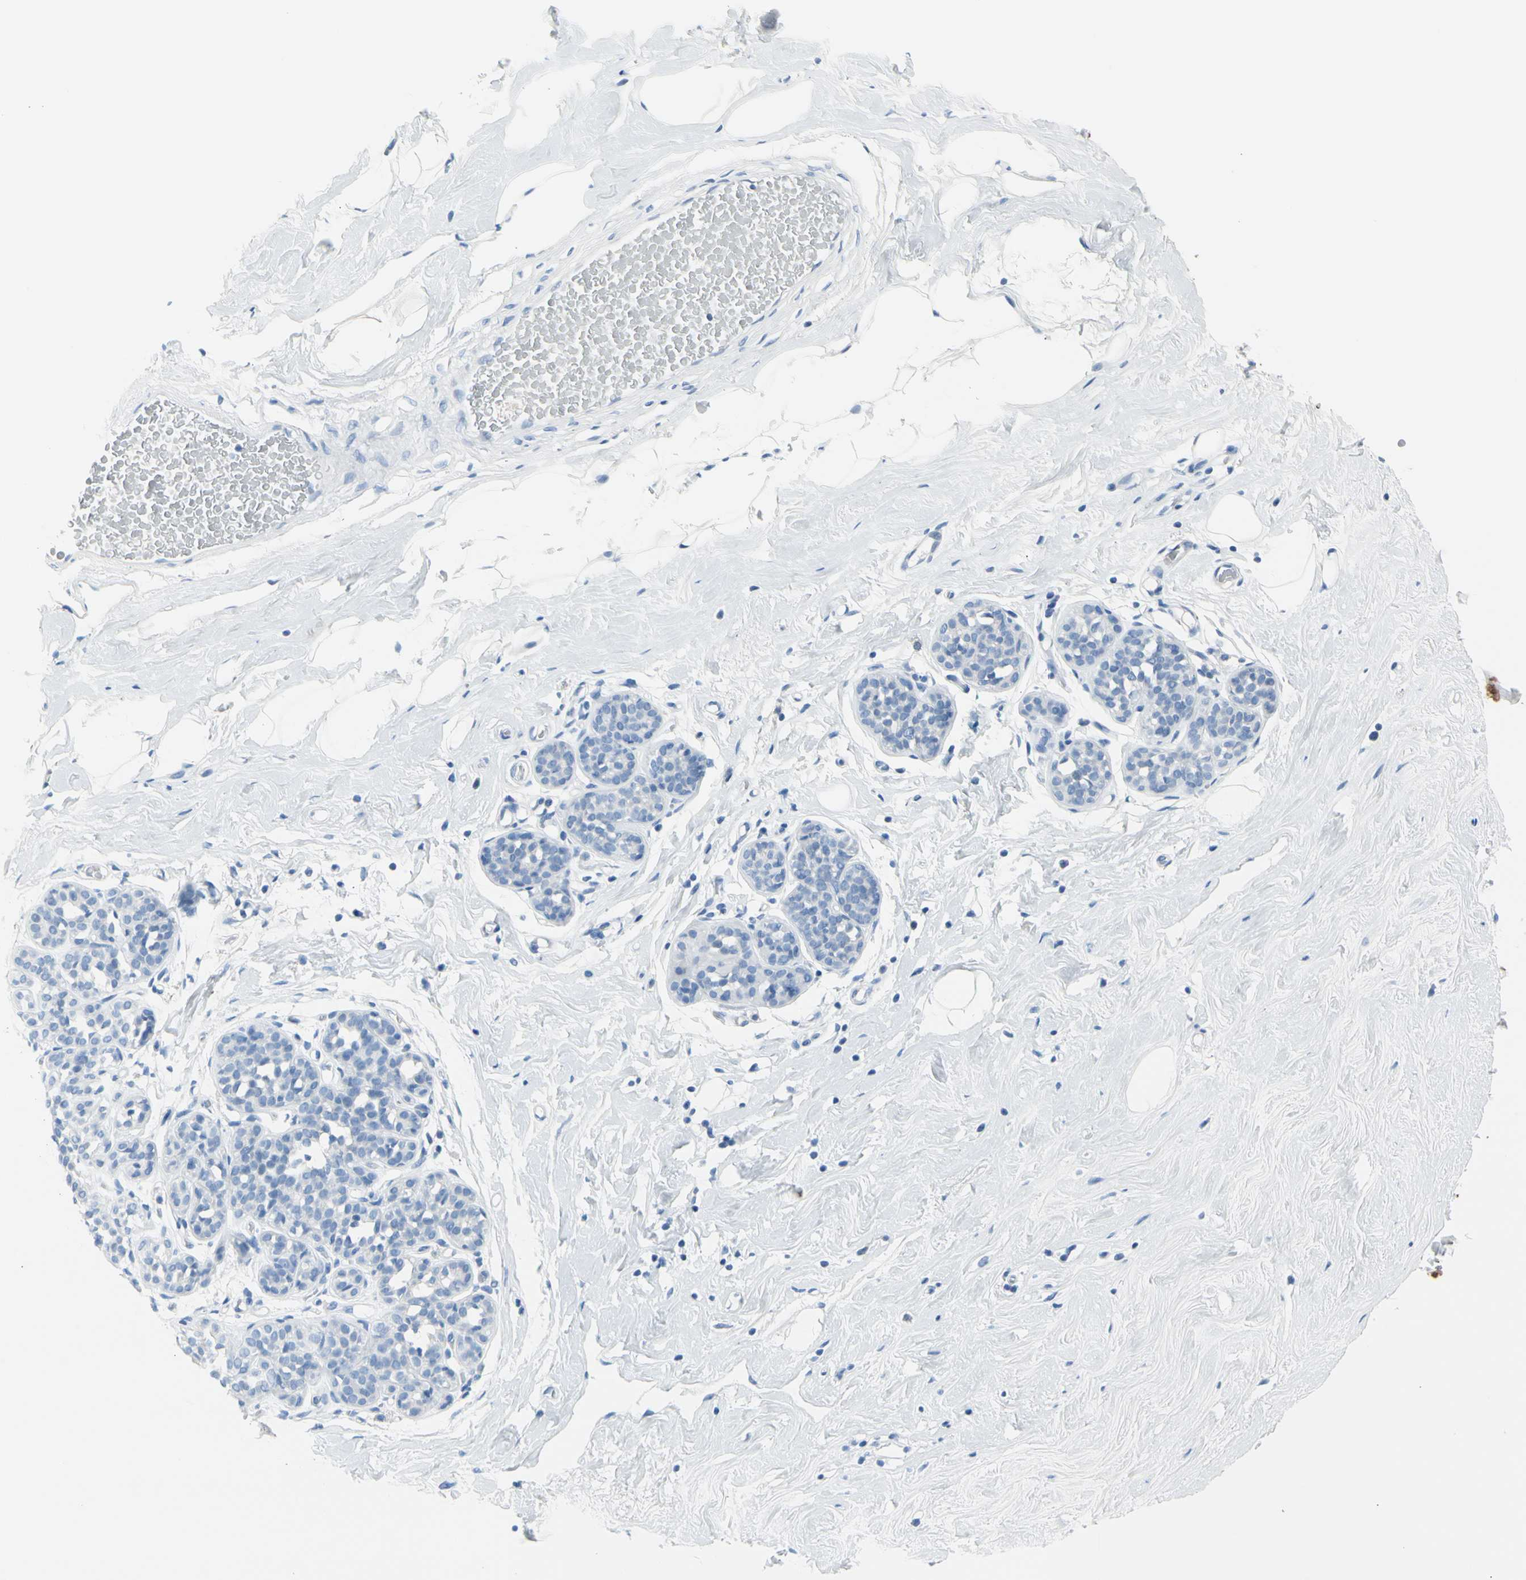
{"staining": {"intensity": "negative", "quantity": "none", "location": "none"}, "tissue": "breast", "cell_type": "Adipocytes", "image_type": "normal", "snomed": [{"axis": "morphology", "description": "Normal tissue, NOS"}, {"axis": "topography", "description": "Breast"}], "caption": "Benign breast was stained to show a protein in brown. There is no significant expression in adipocytes.", "gene": "TPO", "patient": {"sex": "female", "age": 75}}